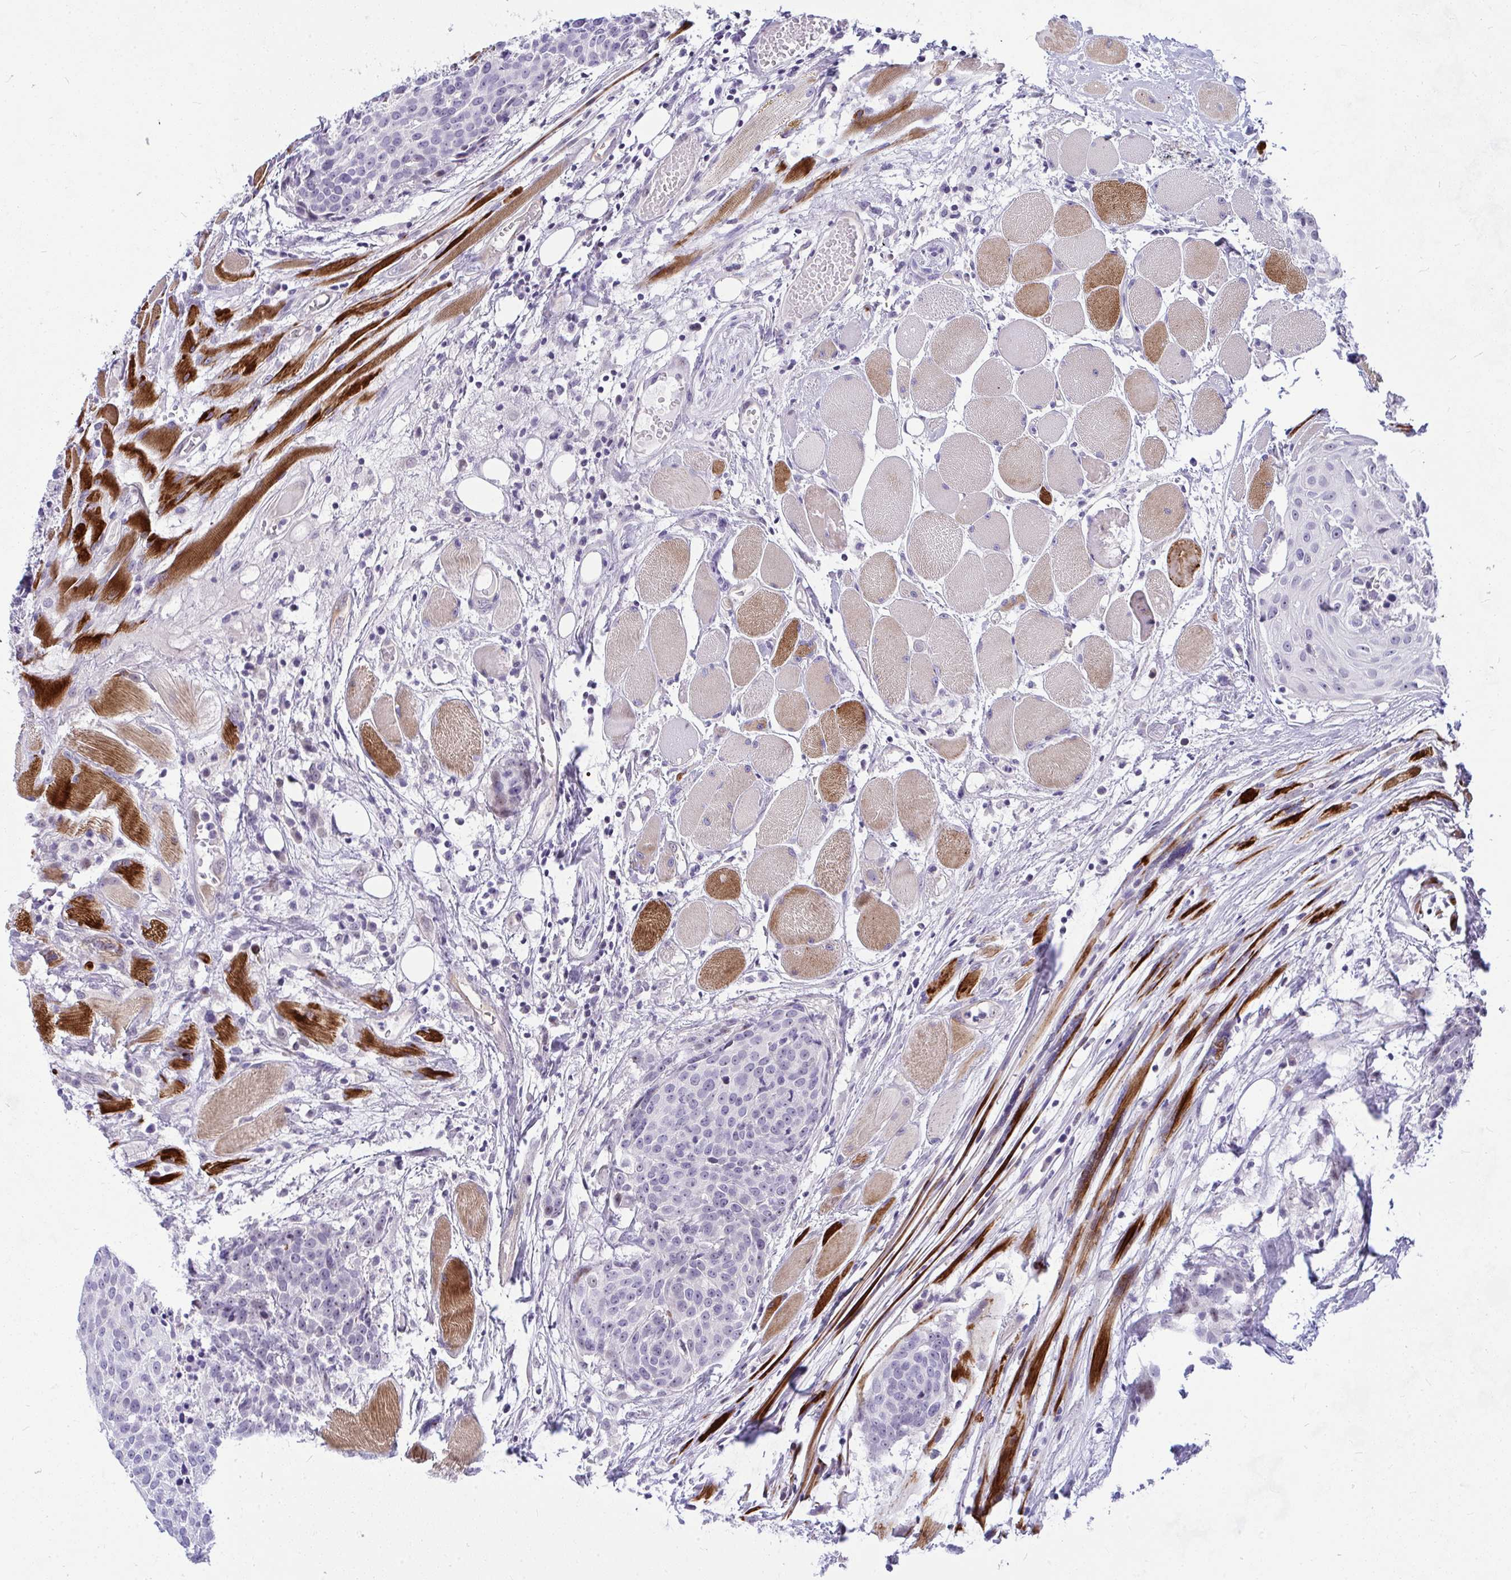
{"staining": {"intensity": "negative", "quantity": "none", "location": "none"}, "tissue": "head and neck cancer", "cell_type": "Tumor cells", "image_type": "cancer", "snomed": [{"axis": "morphology", "description": "Squamous cell carcinoma, NOS"}, {"axis": "topography", "description": "Oral tissue"}, {"axis": "topography", "description": "Head-Neck"}], "caption": "IHC micrograph of head and neck squamous cell carcinoma stained for a protein (brown), which exhibits no staining in tumor cells.", "gene": "NFXL1", "patient": {"sex": "male", "age": 64}}